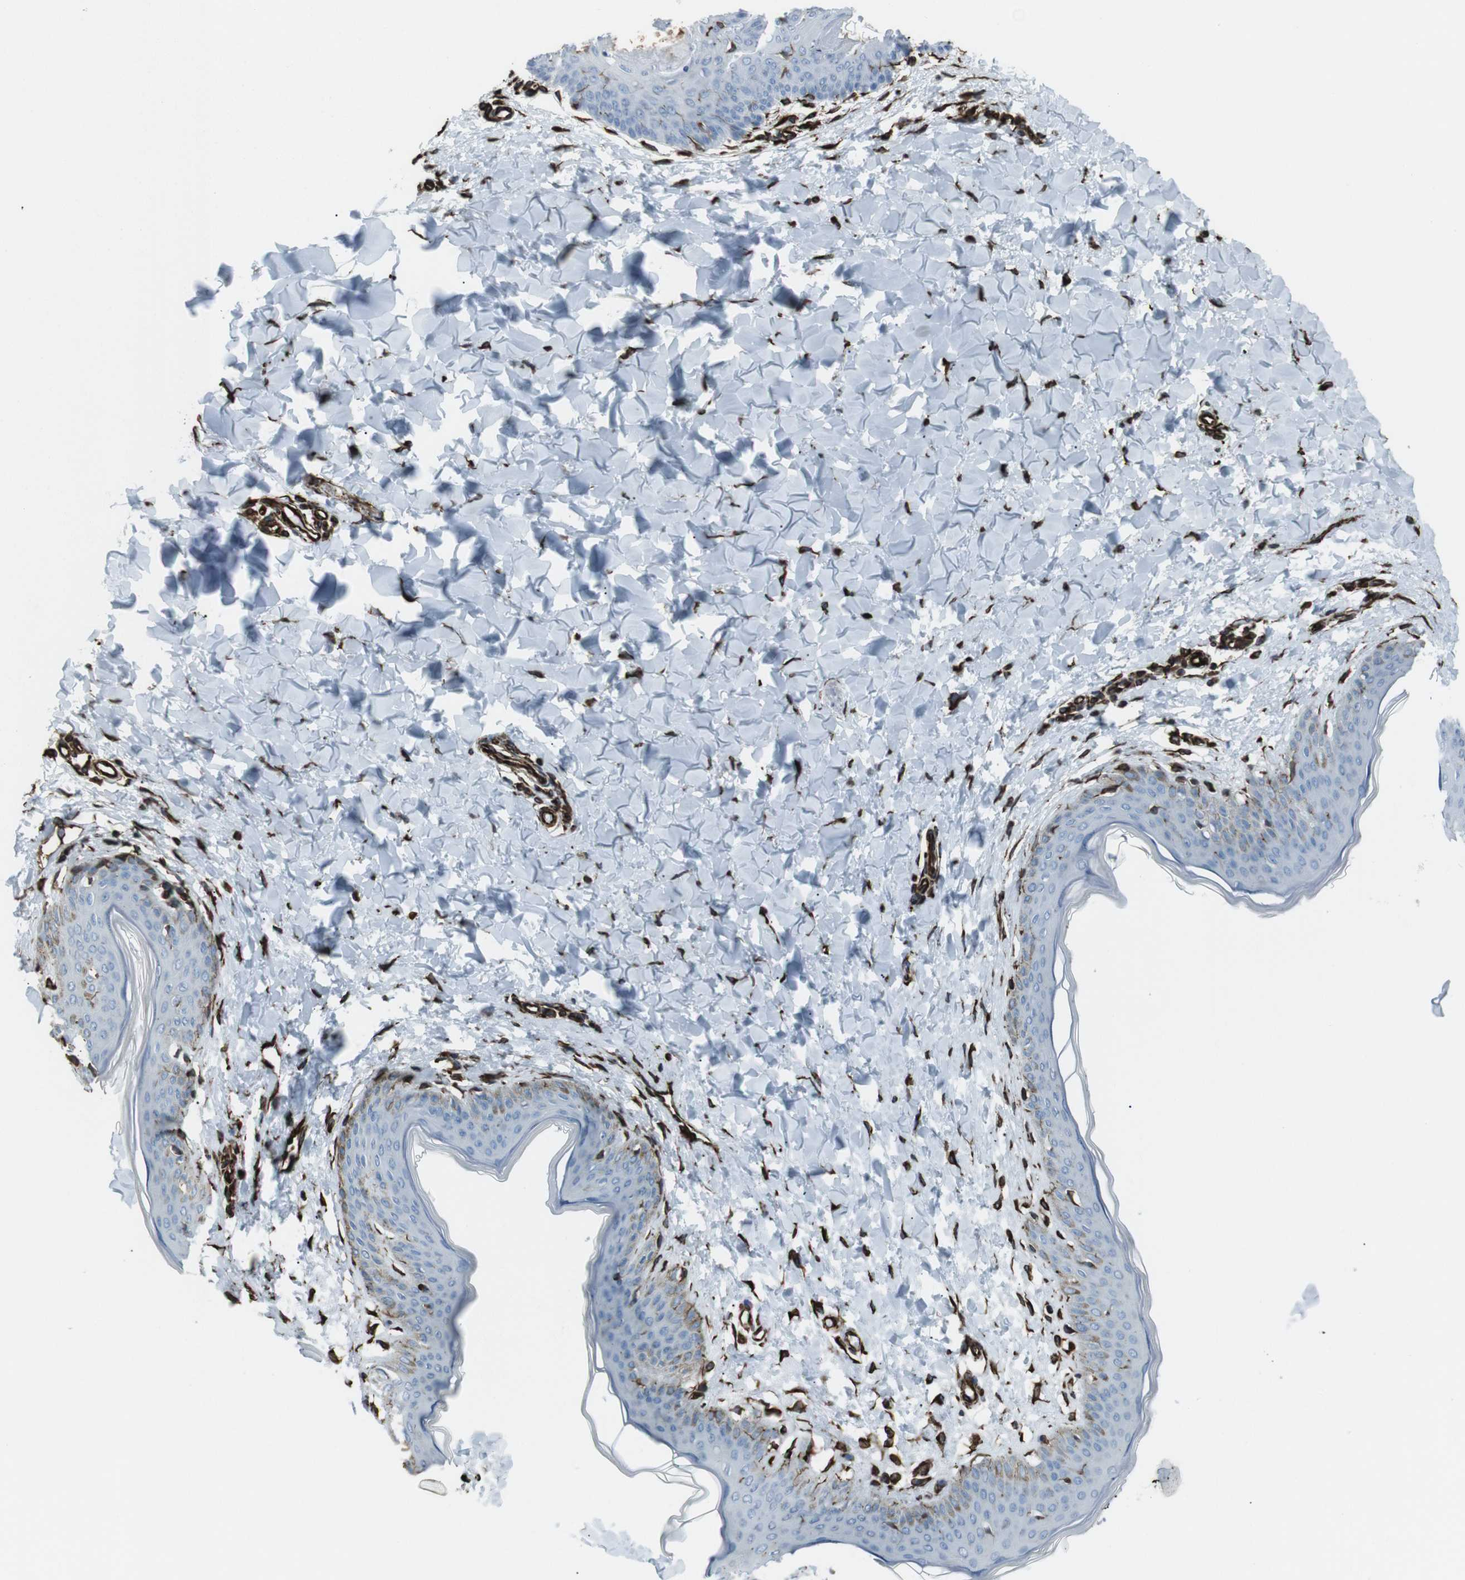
{"staining": {"intensity": "strong", "quantity": ">75%", "location": "cytoplasmic/membranous"}, "tissue": "skin", "cell_type": "Fibroblasts", "image_type": "normal", "snomed": [{"axis": "morphology", "description": "Normal tissue, NOS"}, {"axis": "topography", "description": "Skin"}], "caption": "Brown immunohistochemical staining in normal skin reveals strong cytoplasmic/membranous expression in about >75% of fibroblasts.", "gene": "ZDHHC6", "patient": {"sex": "female", "age": 17}}